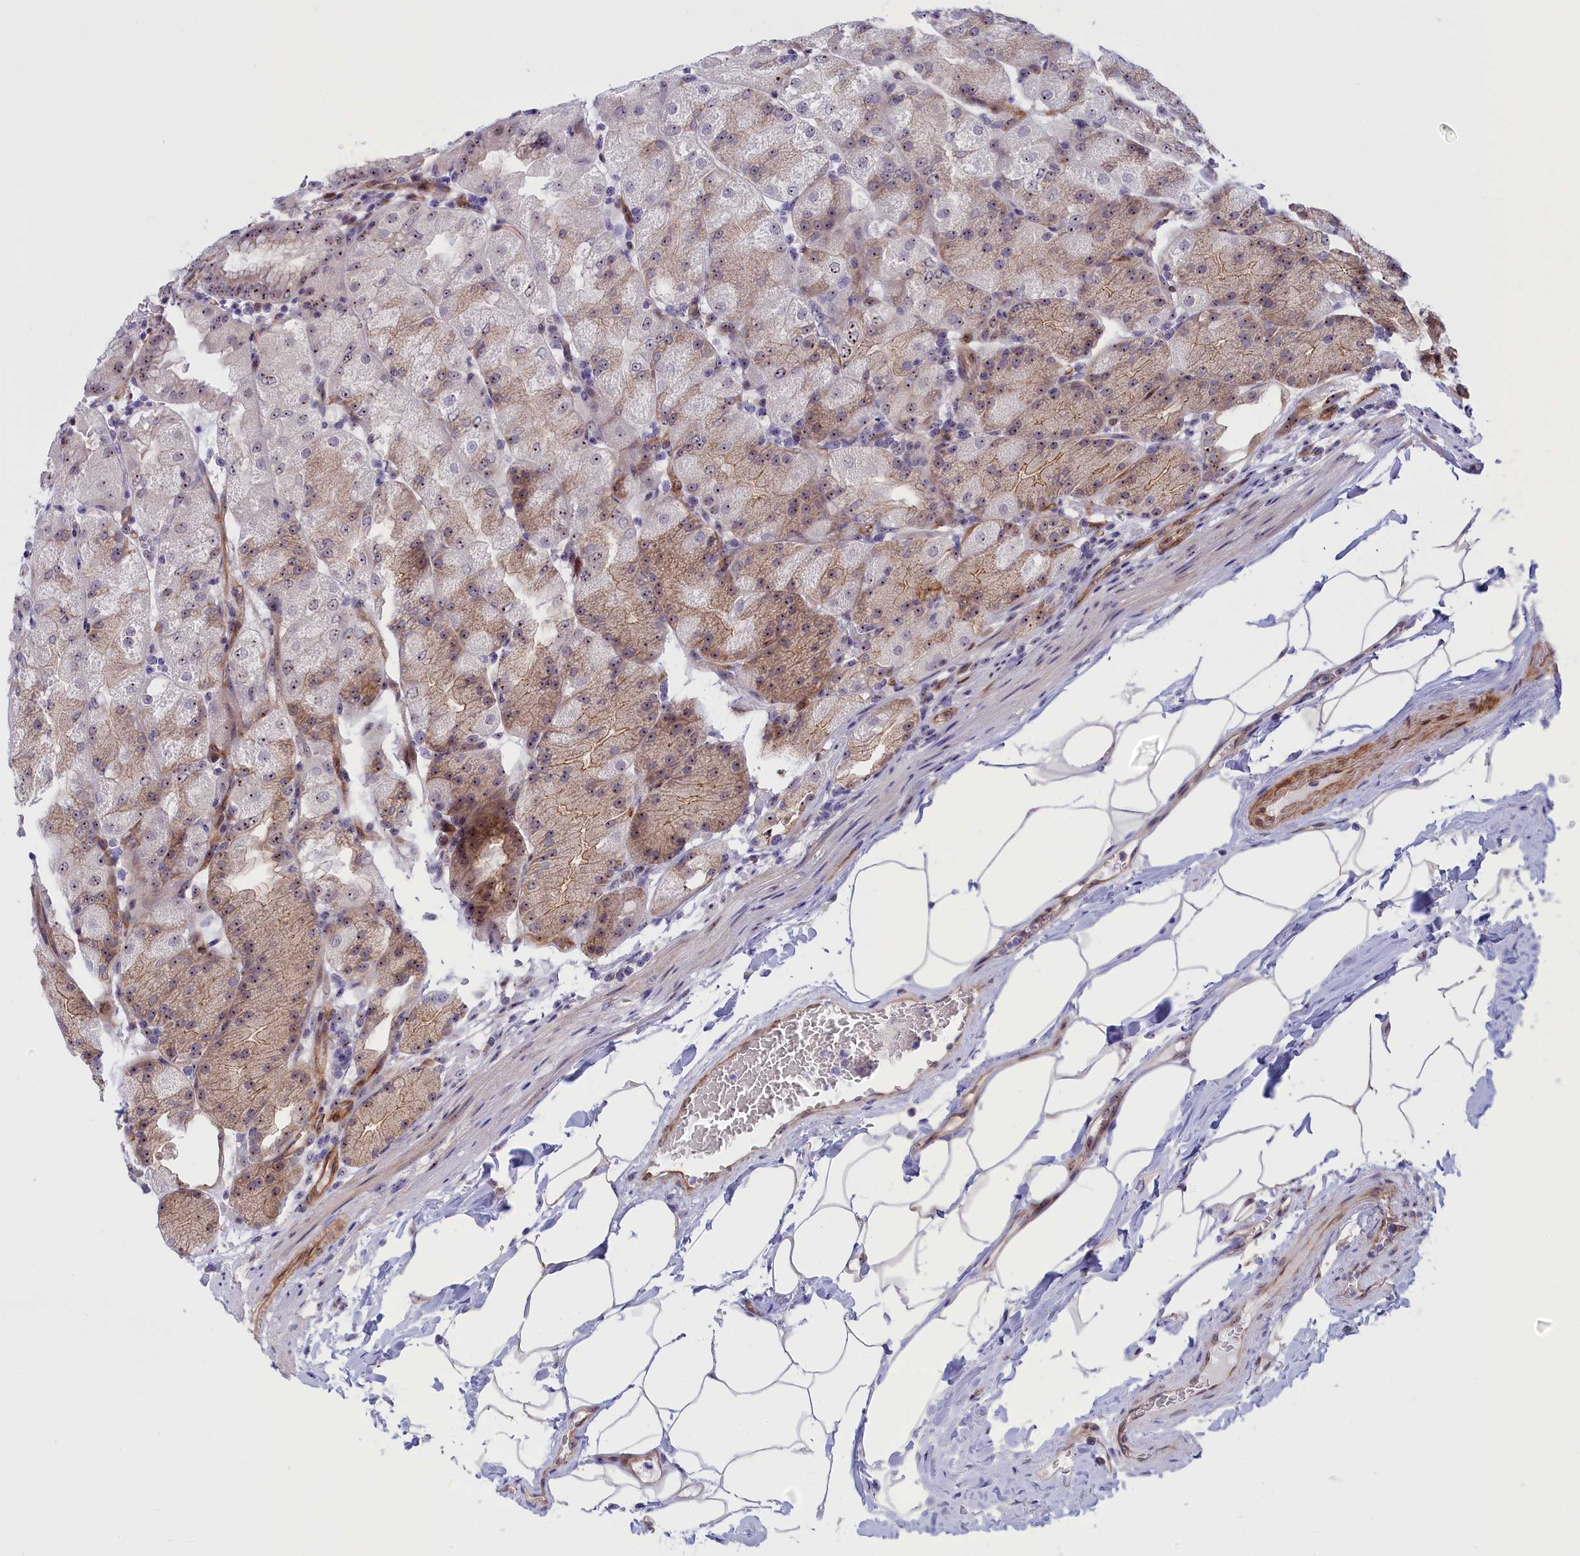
{"staining": {"intensity": "moderate", "quantity": ">75%", "location": "cytoplasmic/membranous,nuclear"}, "tissue": "stomach", "cell_type": "Glandular cells", "image_type": "normal", "snomed": [{"axis": "morphology", "description": "Normal tissue, NOS"}, {"axis": "topography", "description": "Stomach, upper"}, {"axis": "topography", "description": "Stomach, lower"}], "caption": "This micrograph exhibits IHC staining of benign human stomach, with medium moderate cytoplasmic/membranous,nuclear expression in about >75% of glandular cells.", "gene": "DBNDD1", "patient": {"sex": "male", "age": 62}}